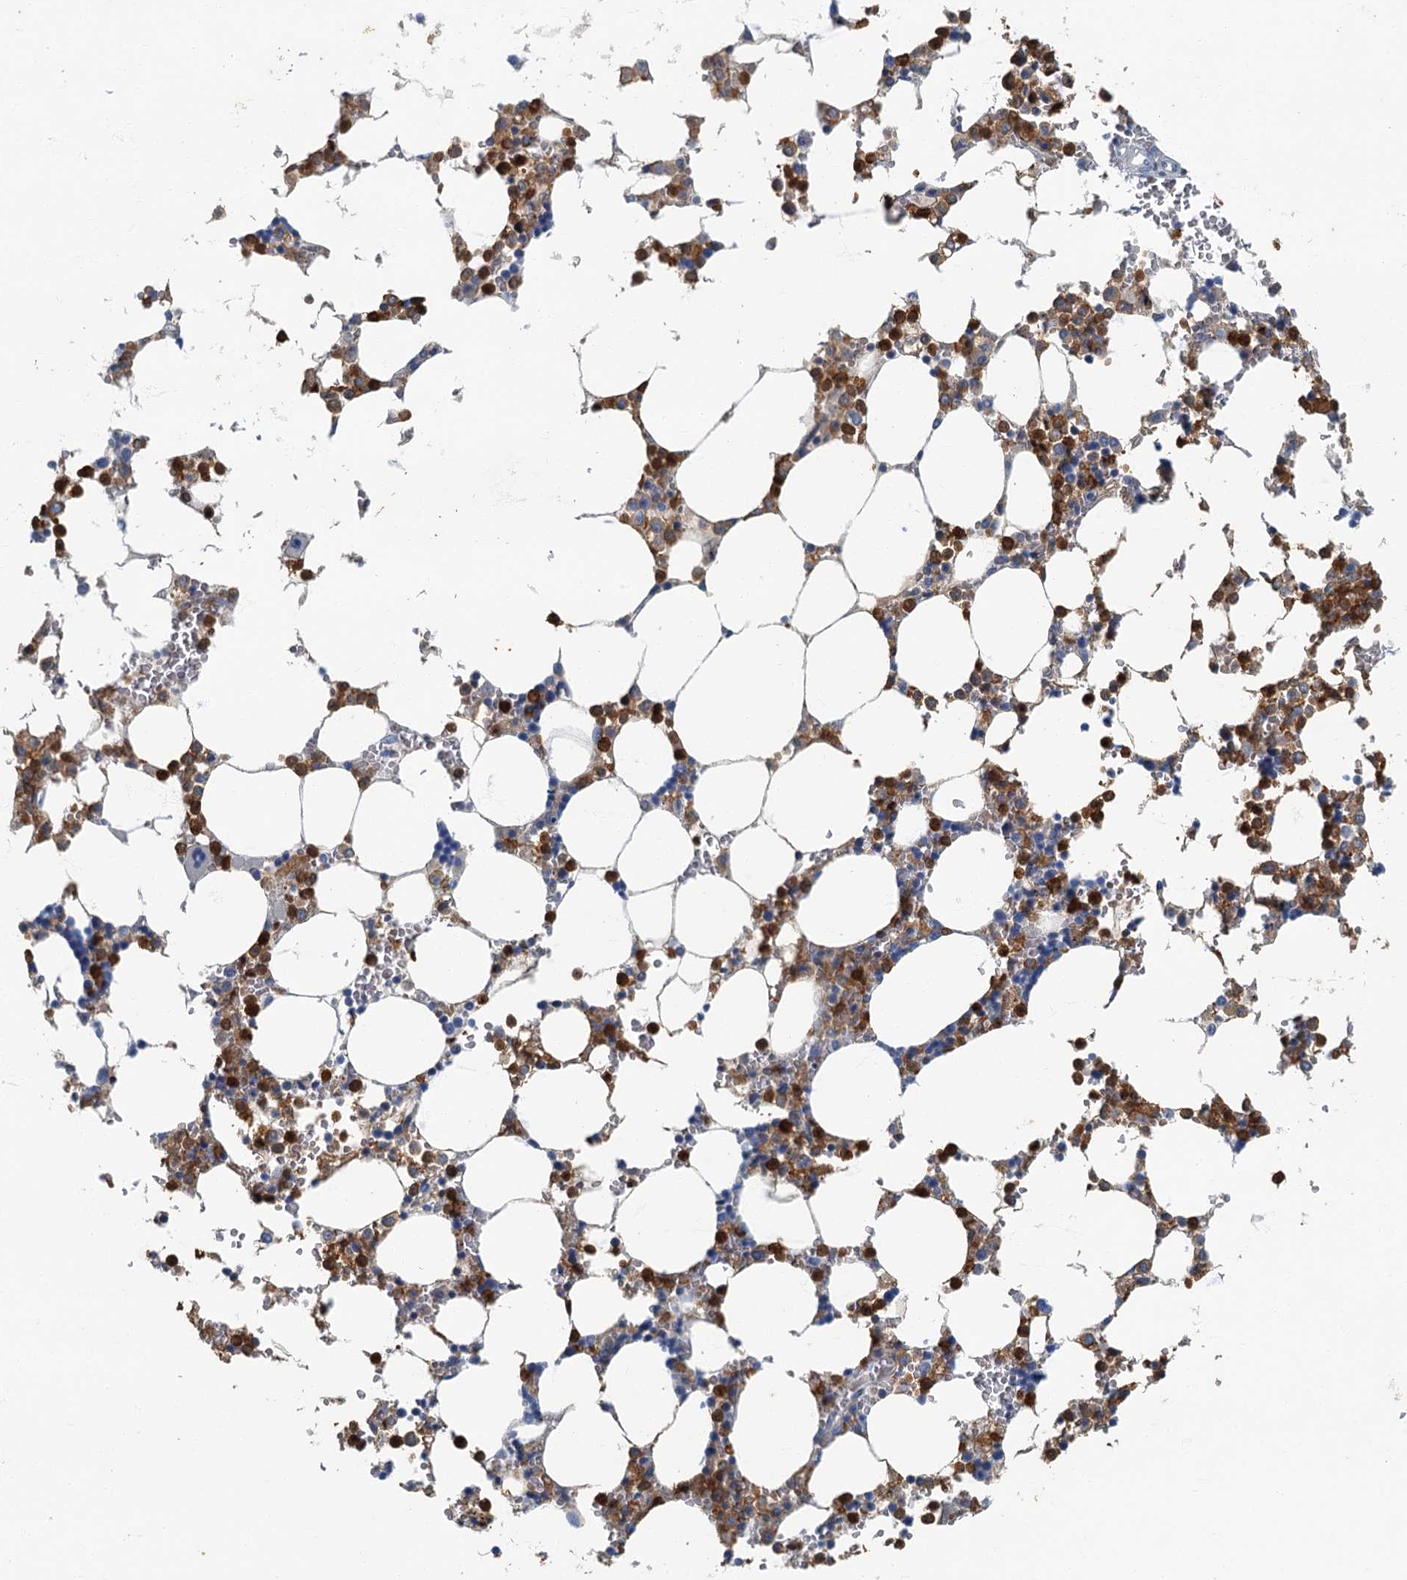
{"staining": {"intensity": "strong", "quantity": "25%-75%", "location": "cytoplasmic/membranous"}, "tissue": "bone marrow", "cell_type": "Hematopoietic cells", "image_type": "normal", "snomed": [{"axis": "morphology", "description": "Normal tissue, NOS"}, {"axis": "topography", "description": "Bone marrow"}], "caption": "Immunohistochemistry (IHC) histopathology image of benign bone marrow stained for a protein (brown), which exhibits high levels of strong cytoplasmic/membranous staining in approximately 25%-75% of hematopoietic cells.", "gene": "ANKDD1A", "patient": {"sex": "male", "age": 64}}